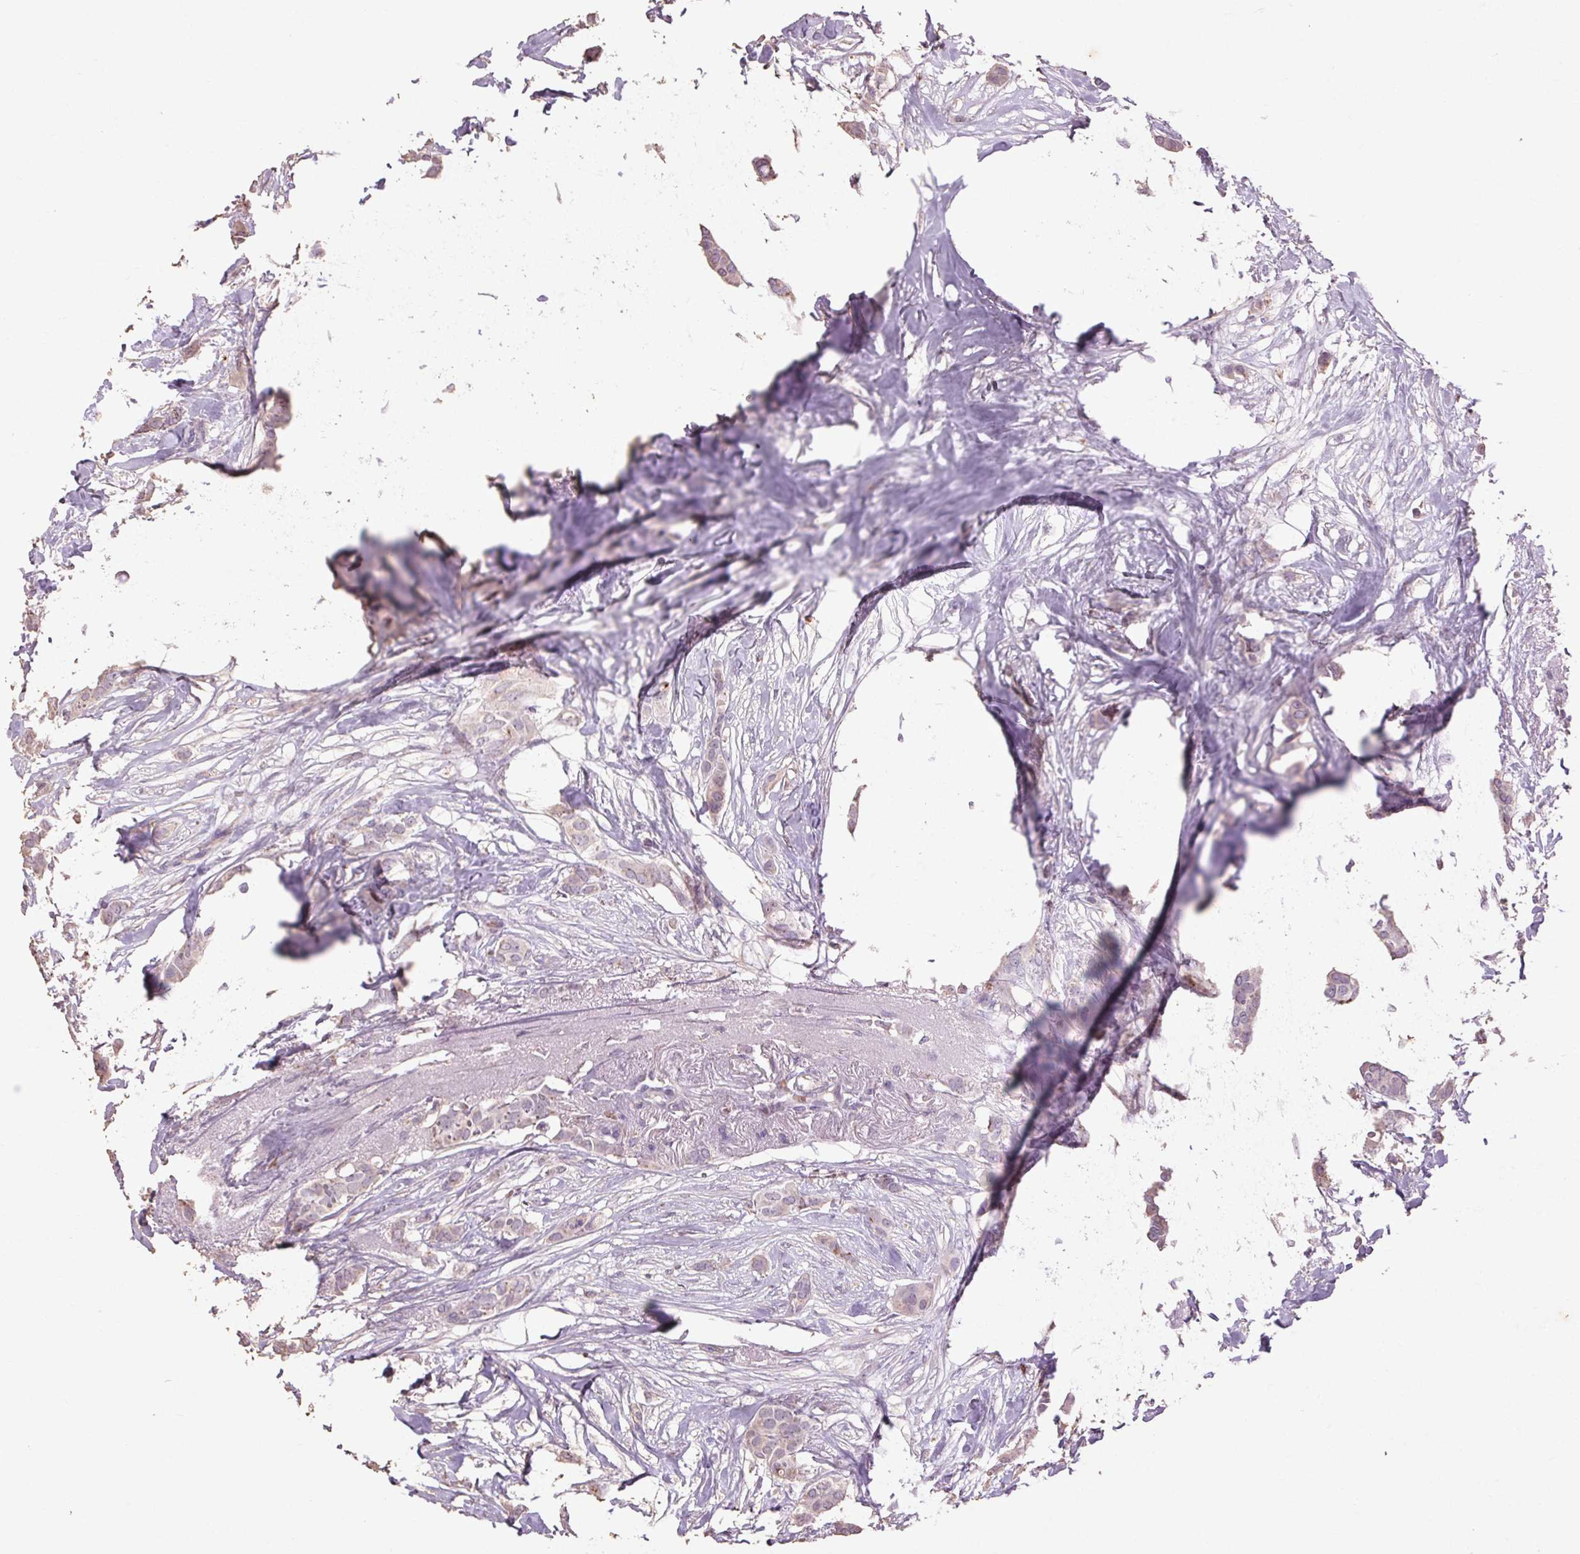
{"staining": {"intensity": "negative", "quantity": "none", "location": "none"}, "tissue": "breast cancer", "cell_type": "Tumor cells", "image_type": "cancer", "snomed": [{"axis": "morphology", "description": "Duct carcinoma"}, {"axis": "topography", "description": "Breast"}], "caption": "High power microscopy image of an immunohistochemistry photomicrograph of breast cancer, revealing no significant expression in tumor cells.", "gene": "FNDC7", "patient": {"sex": "female", "age": 62}}